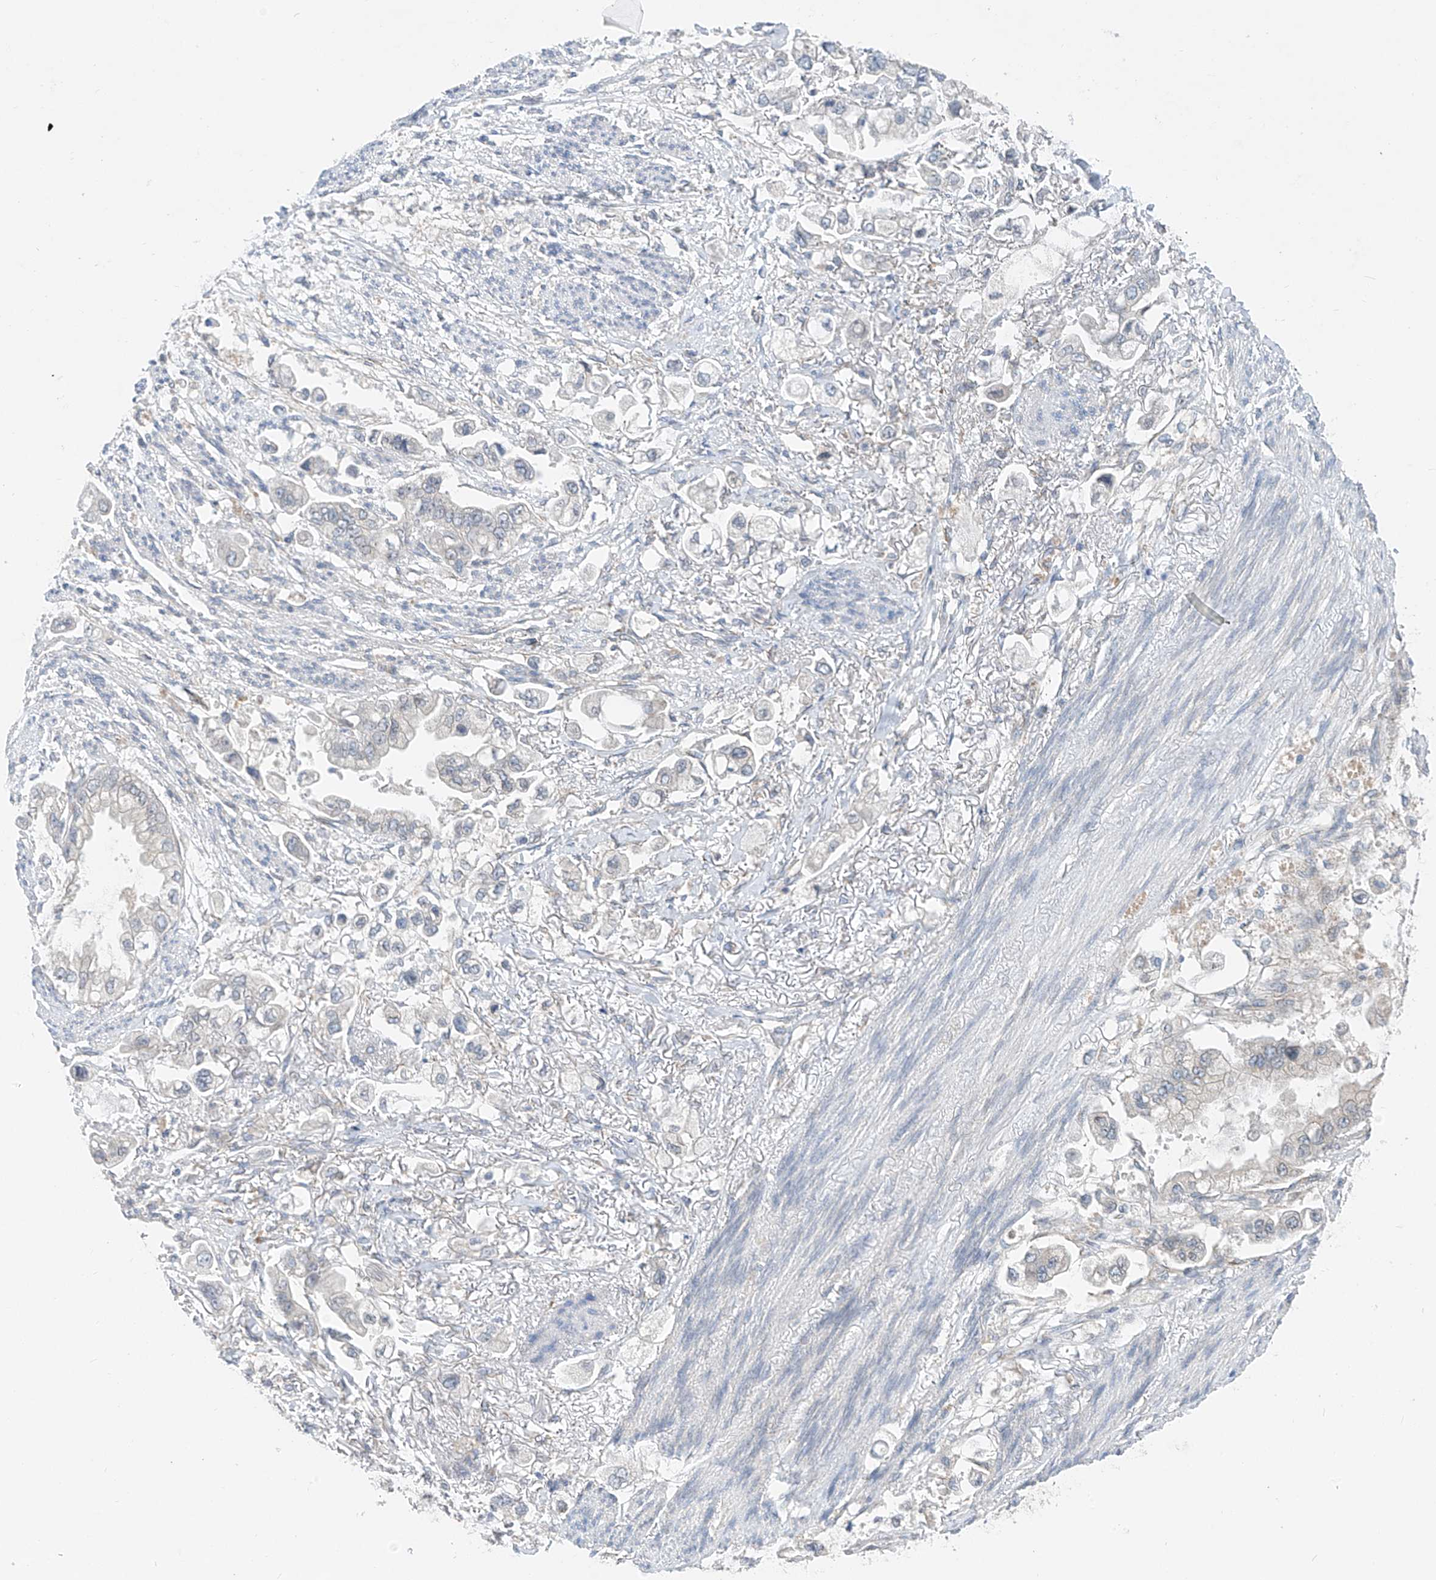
{"staining": {"intensity": "negative", "quantity": "none", "location": "none"}, "tissue": "stomach cancer", "cell_type": "Tumor cells", "image_type": "cancer", "snomed": [{"axis": "morphology", "description": "Adenocarcinoma, NOS"}, {"axis": "topography", "description": "Stomach"}], "caption": "There is no significant staining in tumor cells of stomach cancer.", "gene": "KRTAP25-1", "patient": {"sex": "male", "age": 62}}